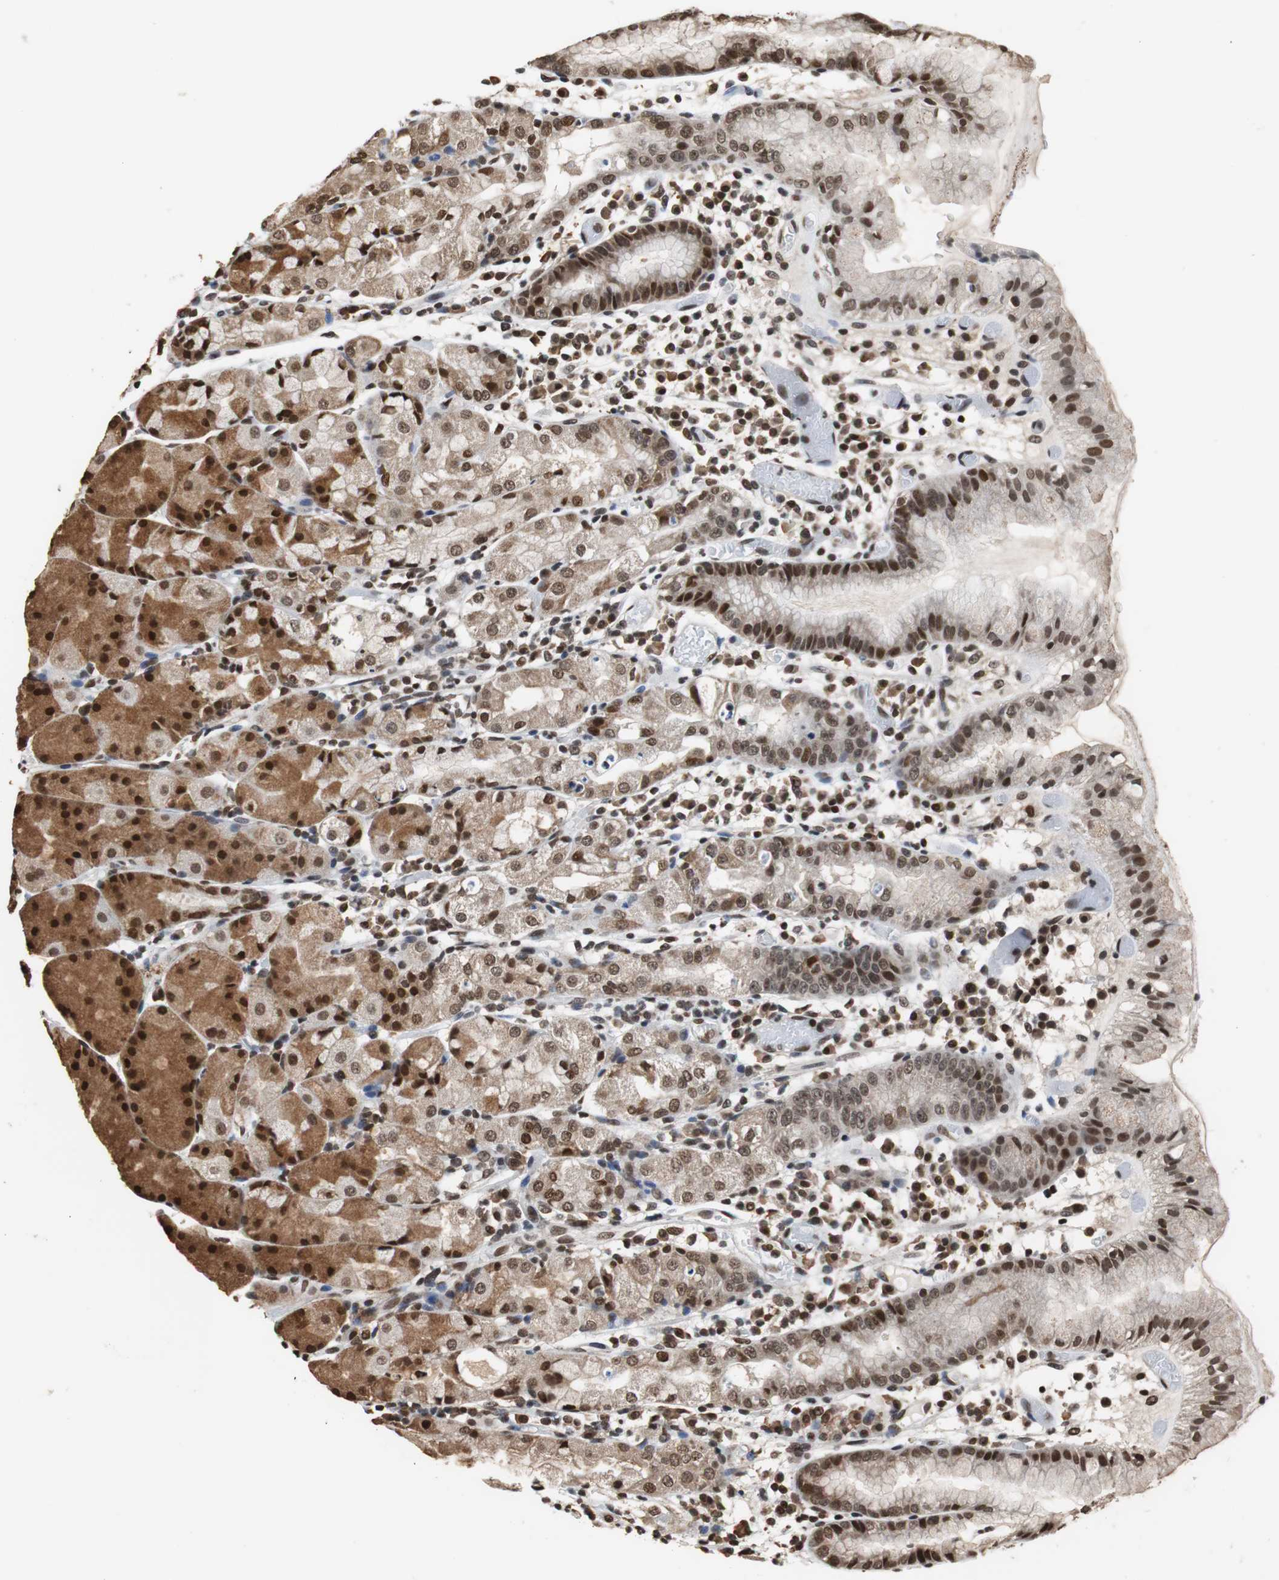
{"staining": {"intensity": "strong", "quantity": ">75%", "location": "cytoplasmic/membranous,nuclear"}, "tissue": "stomach", "cell_type": "Glandular cells", "image_type": "normal", "snomed": [{"axis": "morphology", "description": "Normal tissue, NOS"}, {"axis": "topography", "description": "Stomach"}, {"axis": "topography", "description": "Stomach, lower"}], "caption": "Stomach stained with DAB (3,3'-diaminobenzidine) immunohistochemistry demonstrates high levels of strong cytoplasmic/membranous,nuclear positivity in approximately >75% of glandular cells. (Stains: DAB in brown, nuclei in blue, Microscopy: brightfield microscopy at high magnification).", "gene": "REST", "patient": {"sex": "female", "age": 75}}